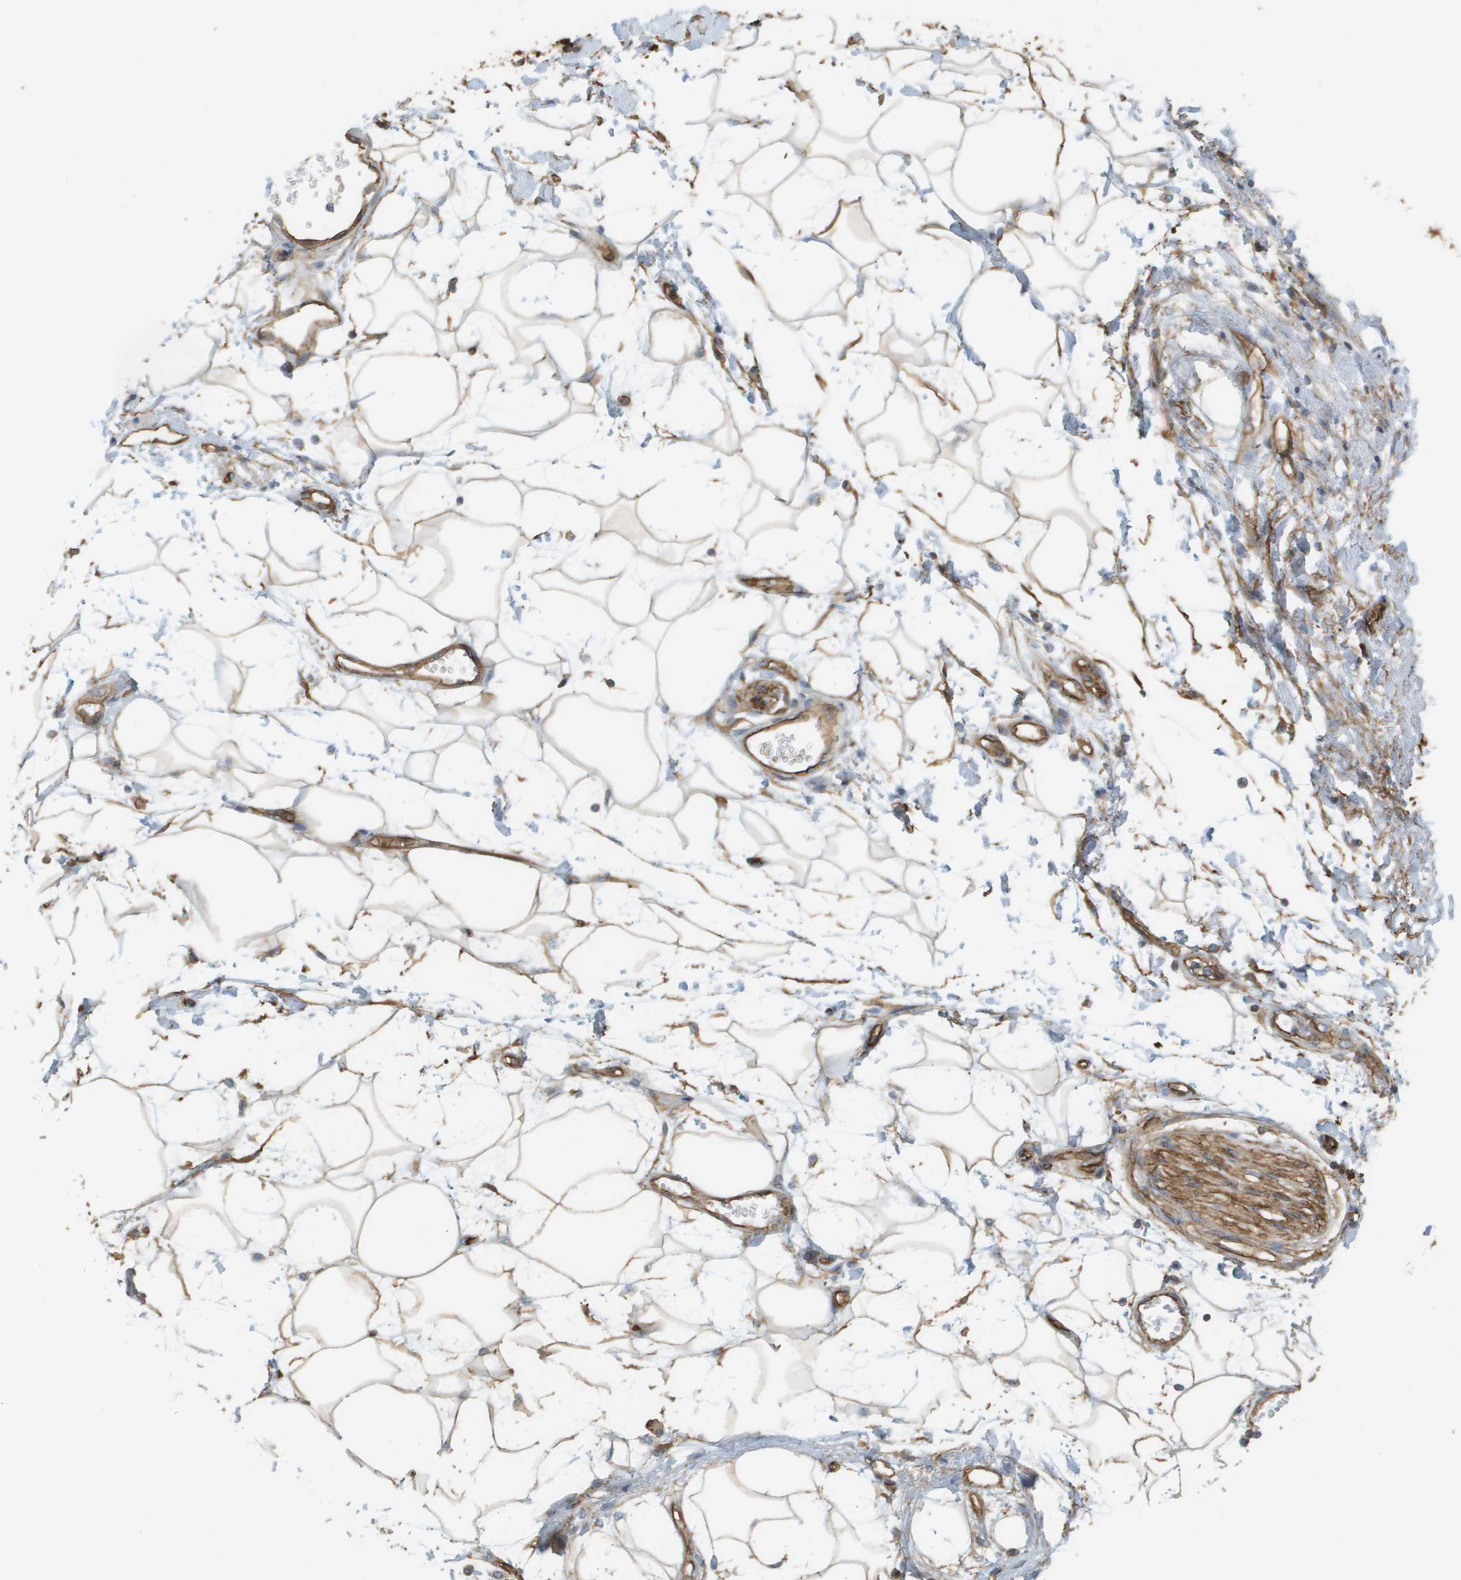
{"staining": {"intensity": "weak", "quantity": ">75%", "location": "cytoplasmic/membranous"}, "tissue": "adipose tissue", "cell_type": "Adipocytes", "image_type": "normal", "snomed": [{"axis": "morphology", "description": "Normal tissue, NOS"}, {"axis": "morphology", "description": "Adenocarcinoma, NOS"}, {"axis": "topography", "description": "Duodenum"}, {"axis": "topography", "description": "Peripheral nerve tissue"}], "caption": "Adipocytes exhibit weak cytoplasmic/membranous staining in approximately >75% of cells in benign adipose tissue.", "gene": "SGMS2", "patient": {"sex": "female", "age": 60}}